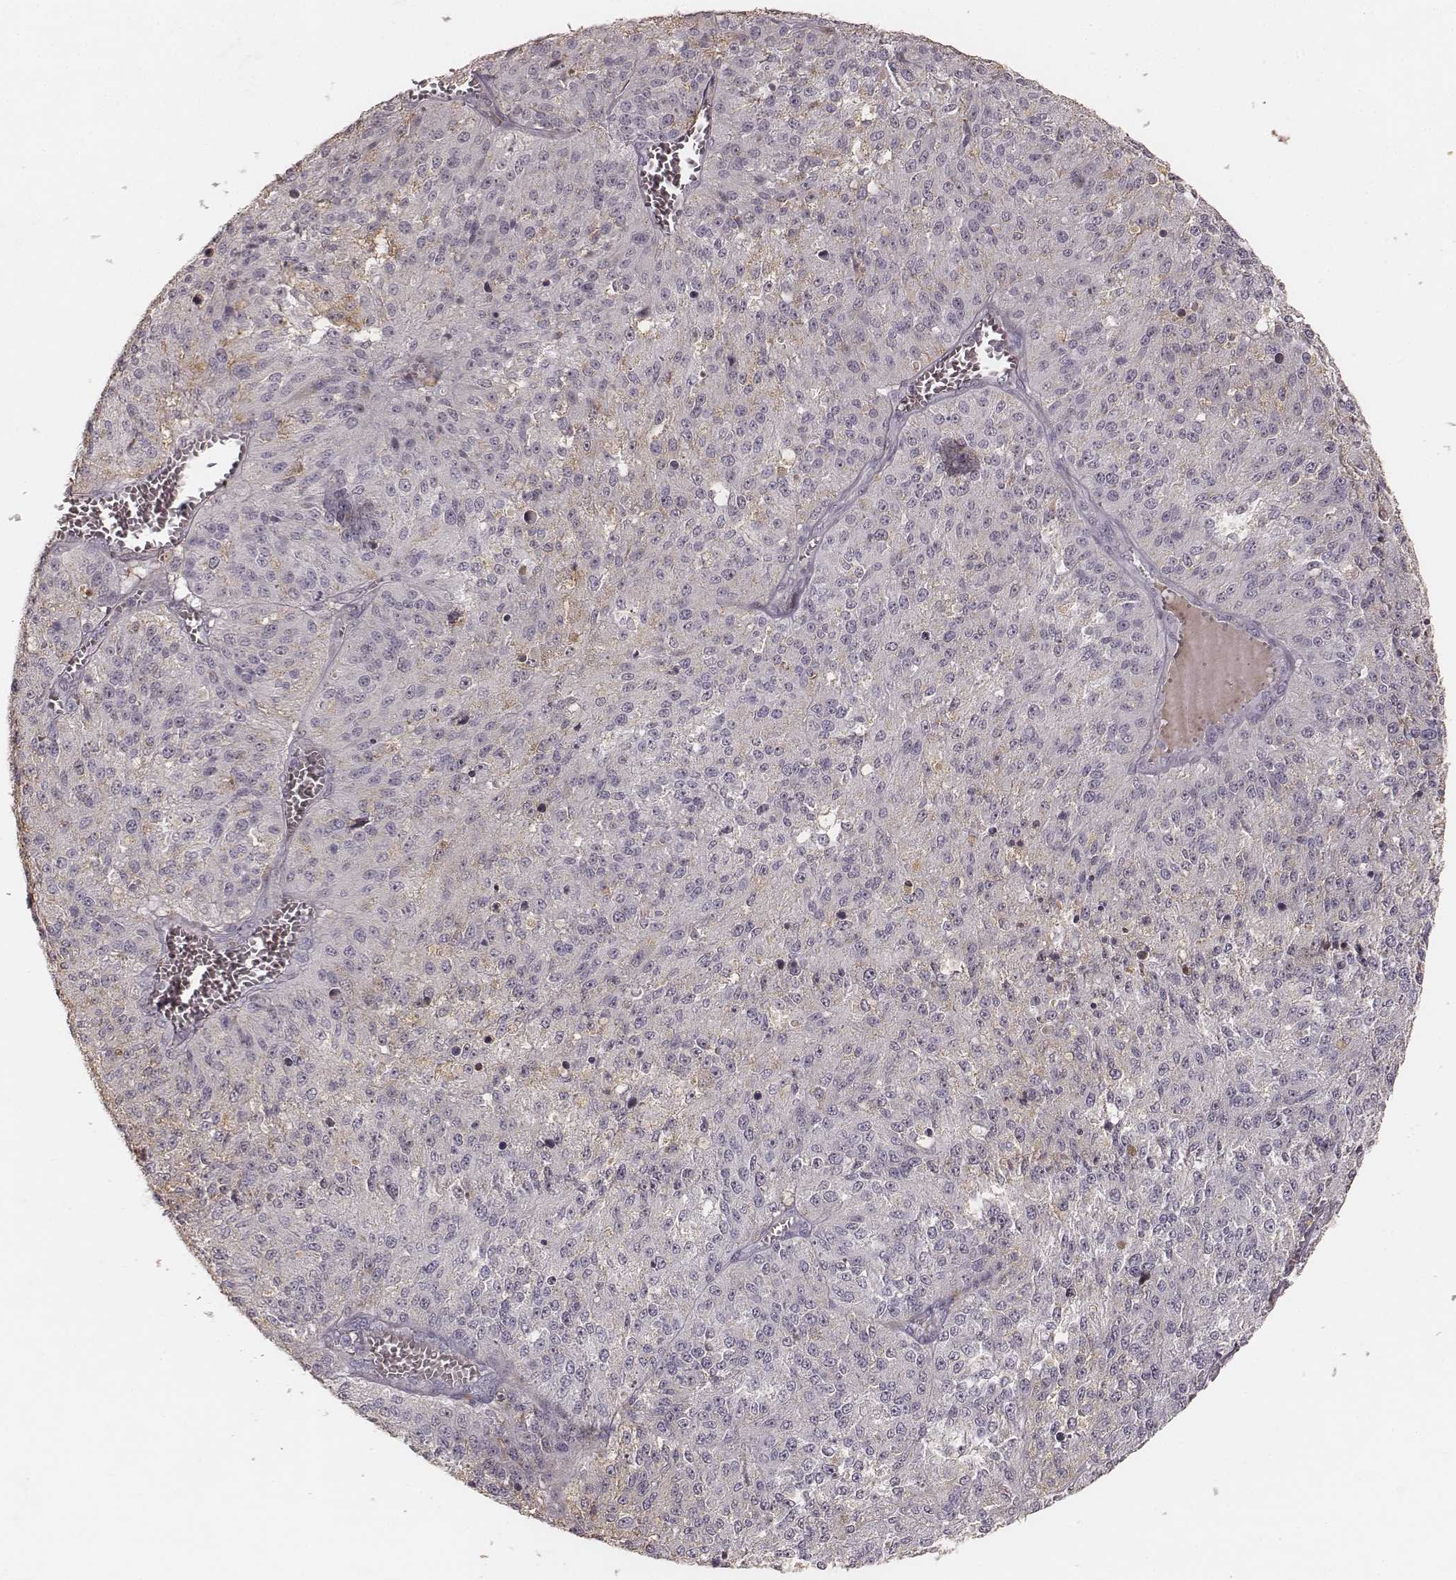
{"staining": {"intensity": "negative", "quantity": "none", "location": "none"}, "tissue": "melanoma", "cell_type": "Tumor cells", "image_type": "cancer", "snomed": [{"axis": "morphology", "description": "Malignant melanoma, Metastatic site"}, {"axis": "topography", "description": "Lymph node"}], "caption": "DAB (3,3'-diaminobenzidine) immunohistochemical staining of human malignant melanoma (metastatic site) exhibits no significant positivity in tumor cells. Nuclei are stained in blue.", "gene": "MADCAM1", "patient": {"sex": "female", "age": 64}}